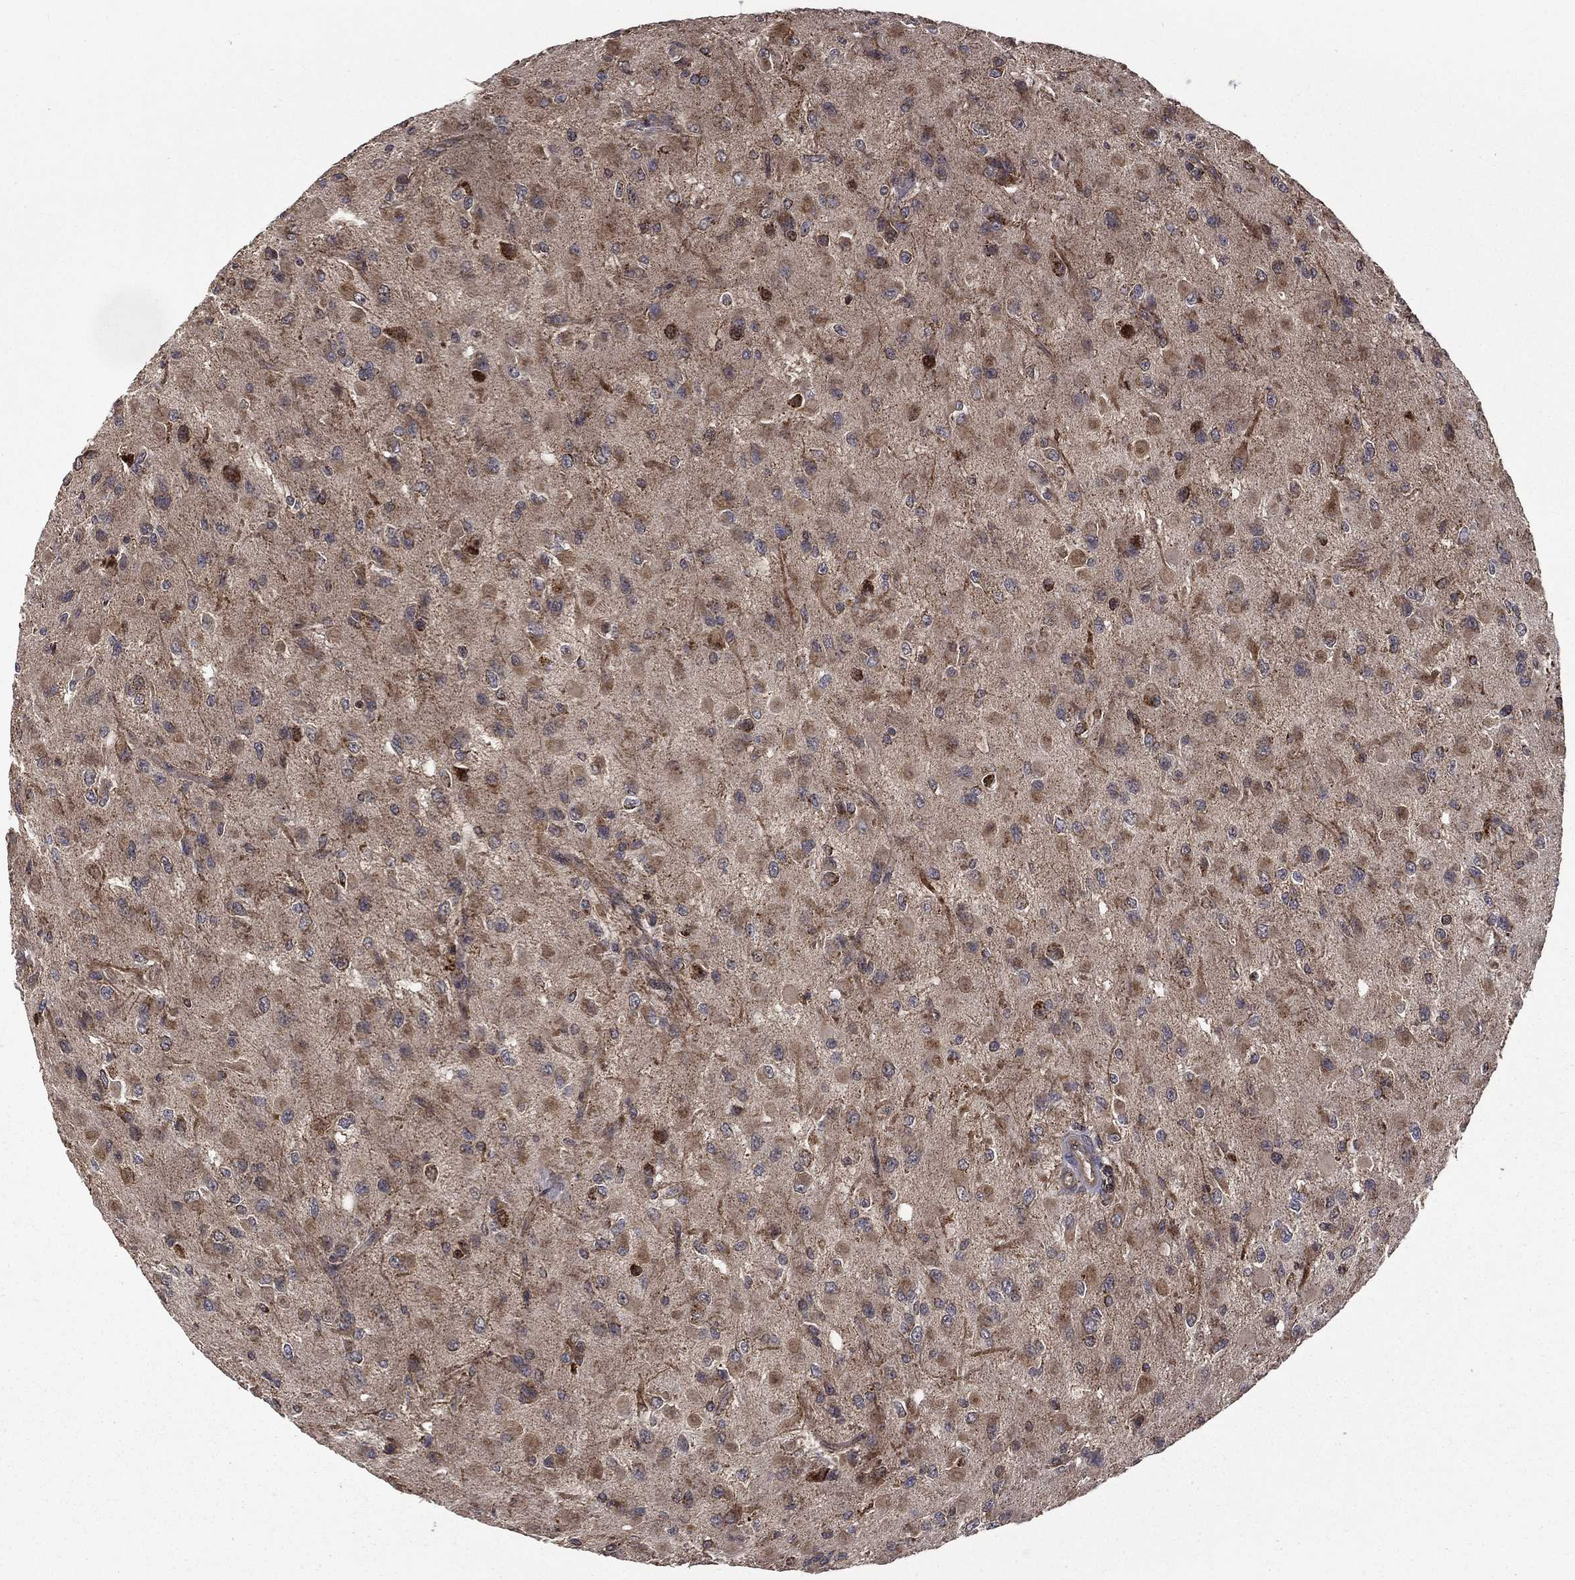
{"staining": {"intensity": "moderate", "quantity": ">75%", "location": "cytoplasmic/membranous"}, "tissue": "glioma", "cell_type": "Tumor cells", "image_type": "cancer", "snomed": [{"axis": "morphology", "description": "Glioma, malignant, High grade"}, {"axis": "topography", "description": "Cerebral cortex"}], "caption": "The micrograph reveals a brown stain indicating the presence of a protein in the cytoplasmic/membranous of tumor cells in high-grade glioma (malignant).", "gene": "GIMAP6", "patient": {"sex": "male", "age": 35}}